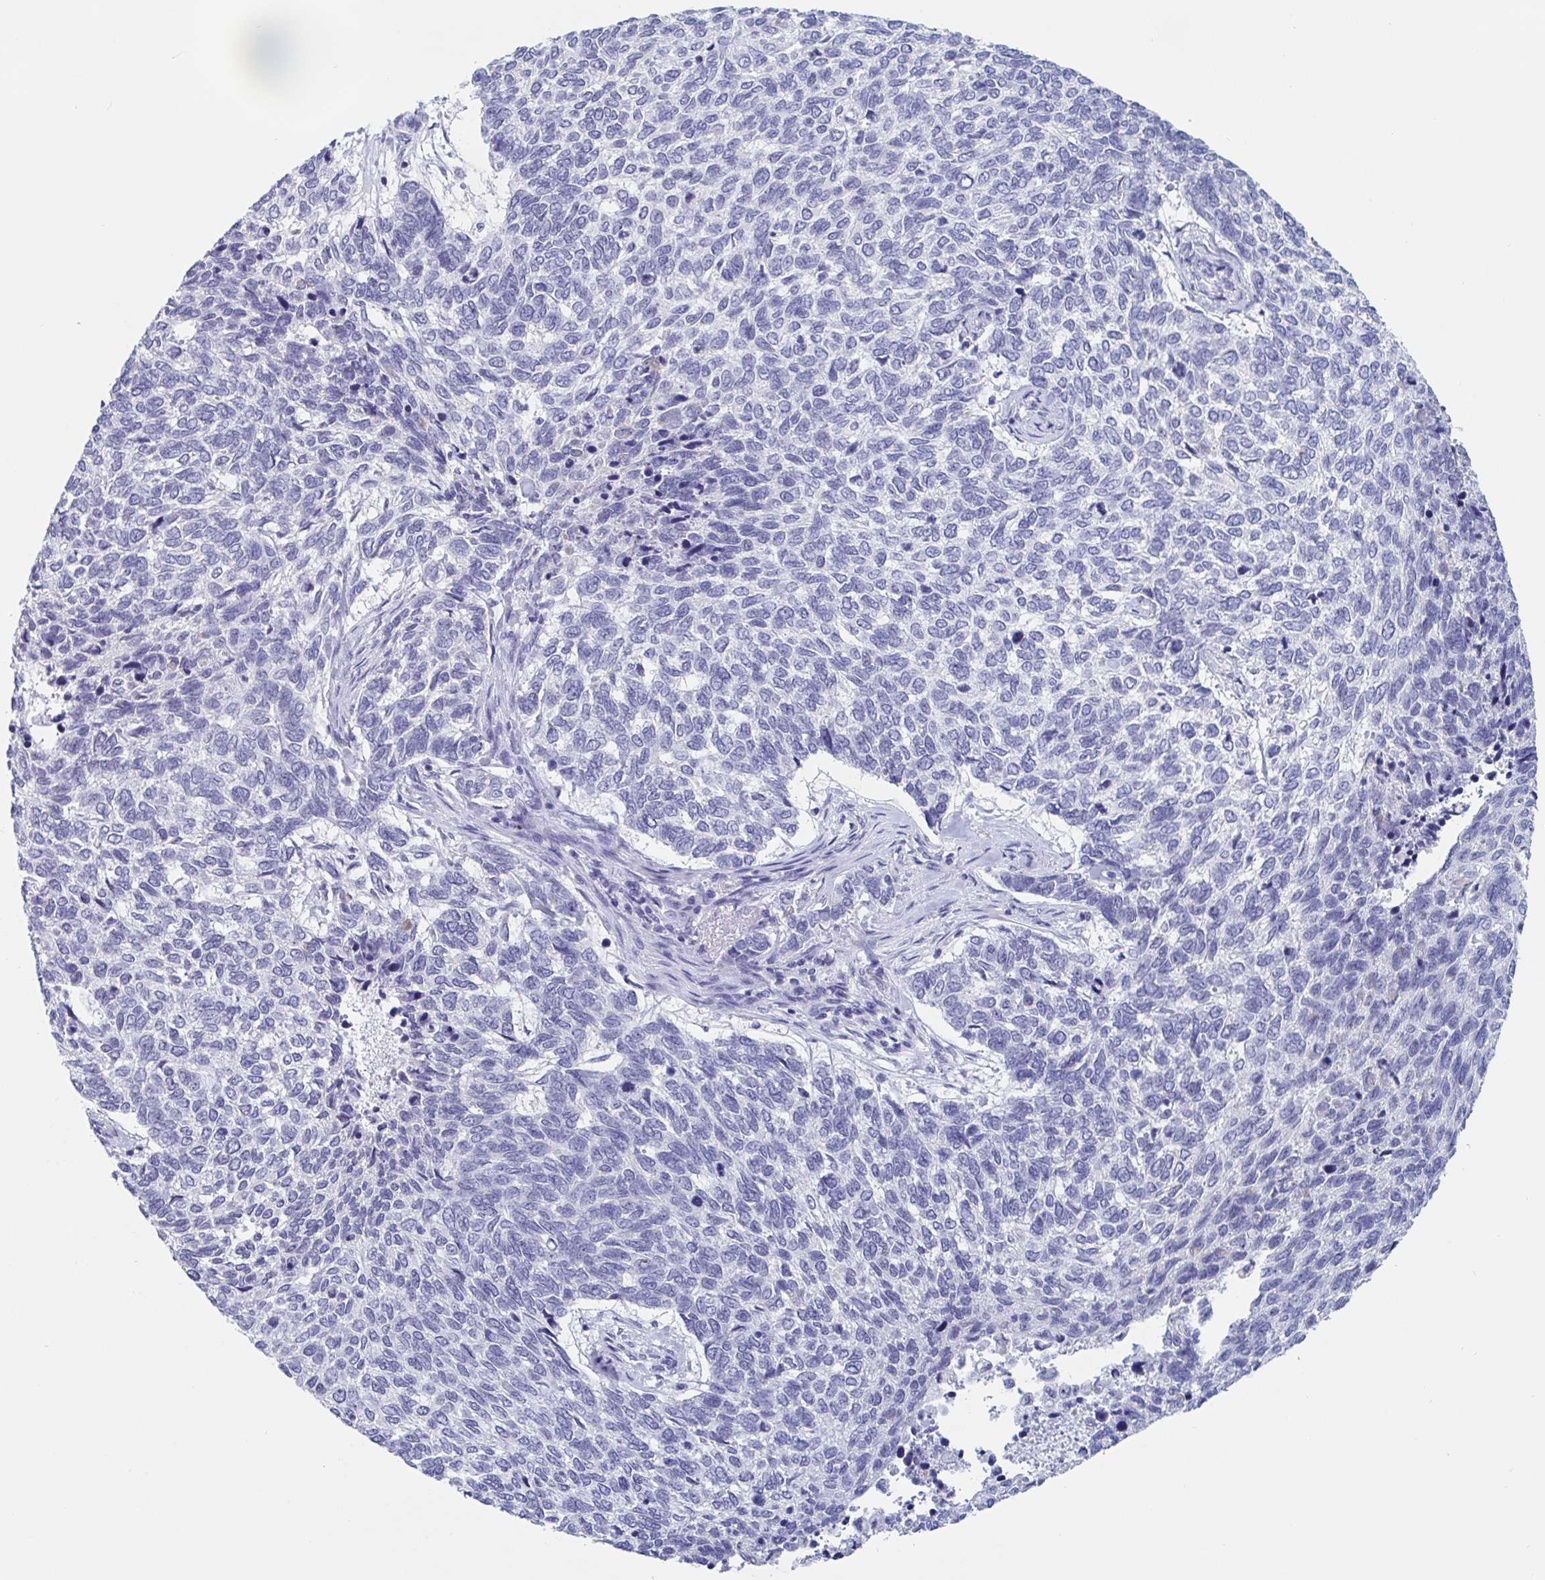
{"staining": {"intensity": "negative", "quantity": "none", "location": "none"}, "tissue": "skin cancer", "cell_type": "Tumor cells", "image_type": "cancer", "snomed": [{"axis": "morphology", "description": "Basal cell carcinoma"}, {"axis": "topography", "description": "Skin"}], "caption": "Micrograph shows no protein positivity in tumor cells of skin cancer tissue. Brightfield microscopy of immunohistochemistry (IHC) stained with DAB (brown) and hematoxylin (blue), captured at high magnification.", "gene": "CDX4", "patient": {"sex": "female", "age": 65}}